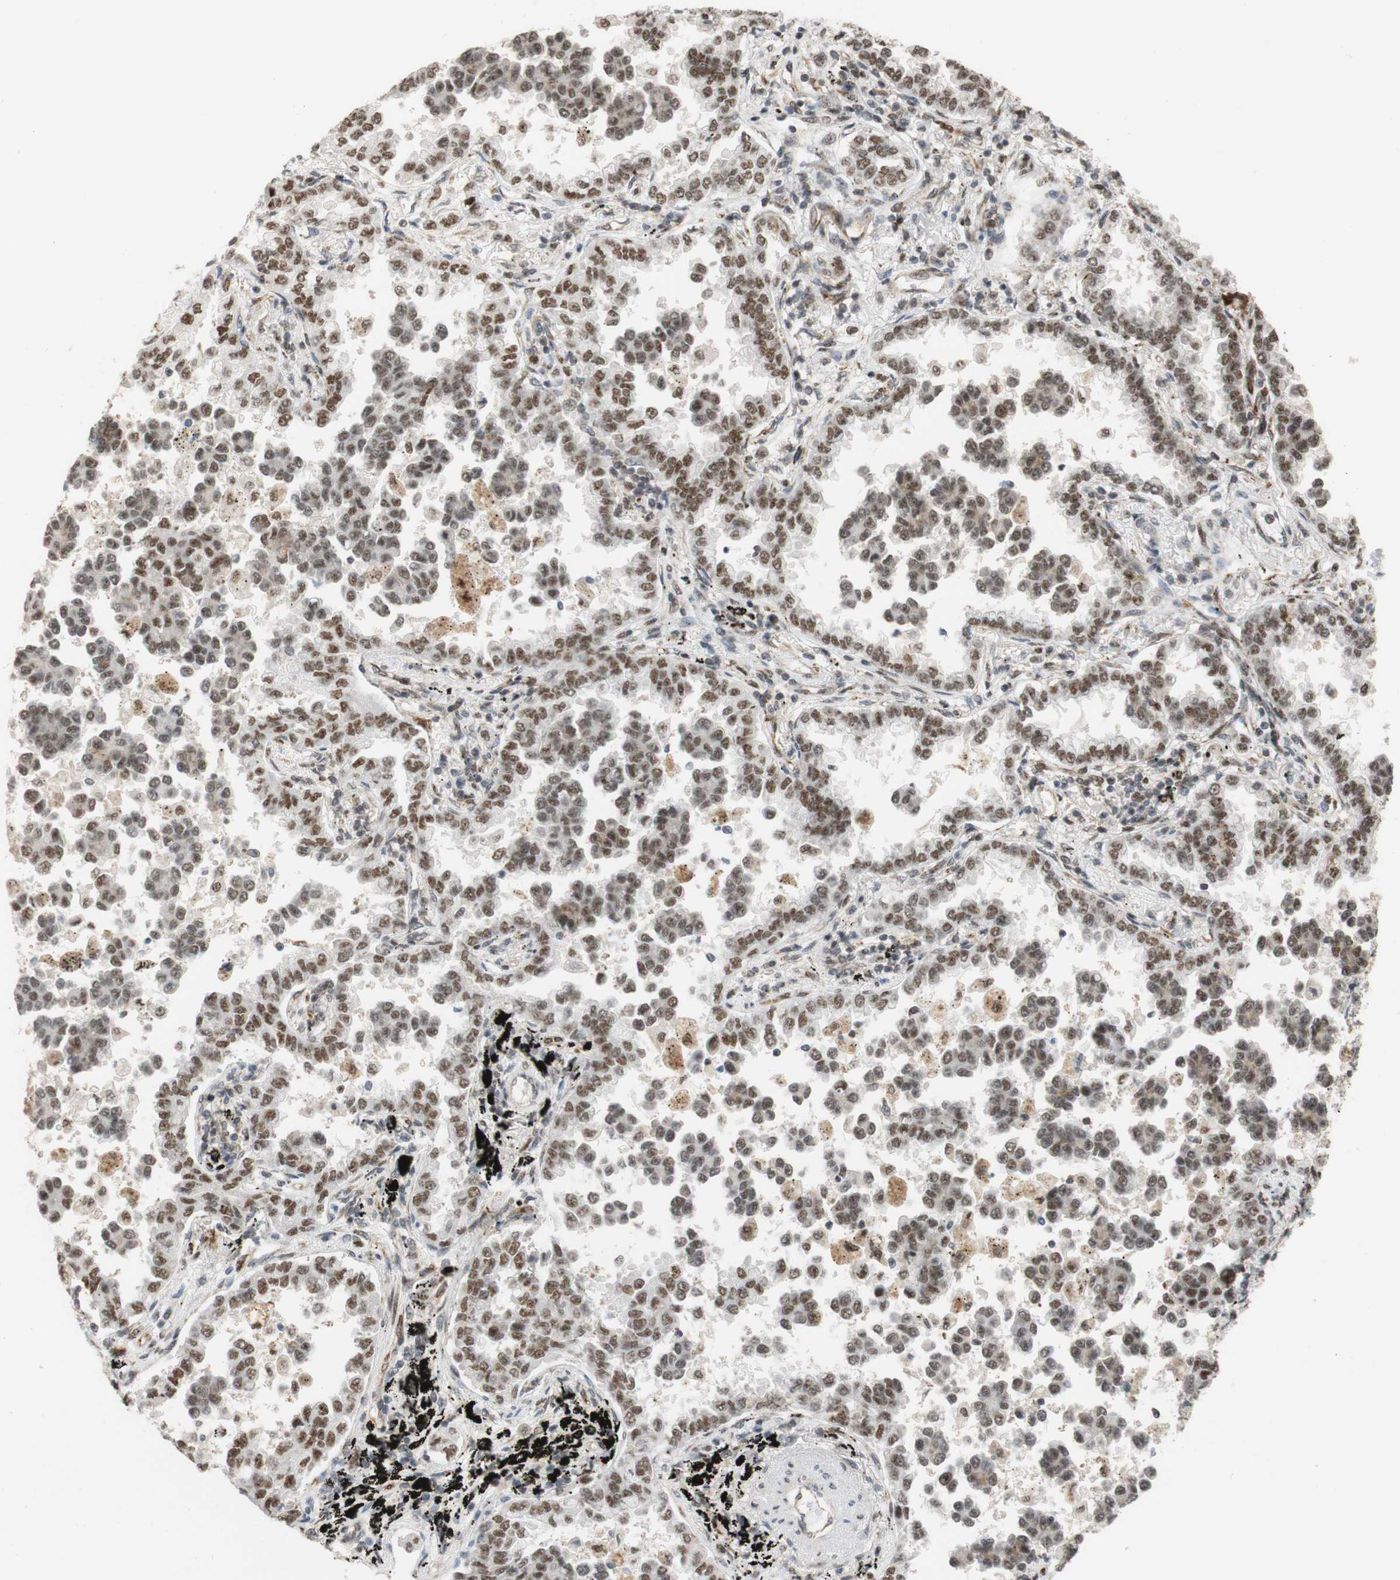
{"staining": {"intensity": "moderate", "quantity": ">75%", "location": "nuclear"}, "tissue": "lung cancer", "cell_type": "Tumor cells", "image_type": "cancer", "snomed": [{"axis": "morphology", "description": "Normal tissue, NOS"}, {"axis": "morphology", "description": "Adenocarcinoma, NOS"}, {"axis": "topography", "description": "Lung"}], "caption": "IHC micrograph of human lung cancer stained for a protein (brown), which demonstrates medium levels of moderate nuclear expression in about >75% of tumor cells.", "gene": "SAP18", "patient": {"sex": "male", "age": 59}}